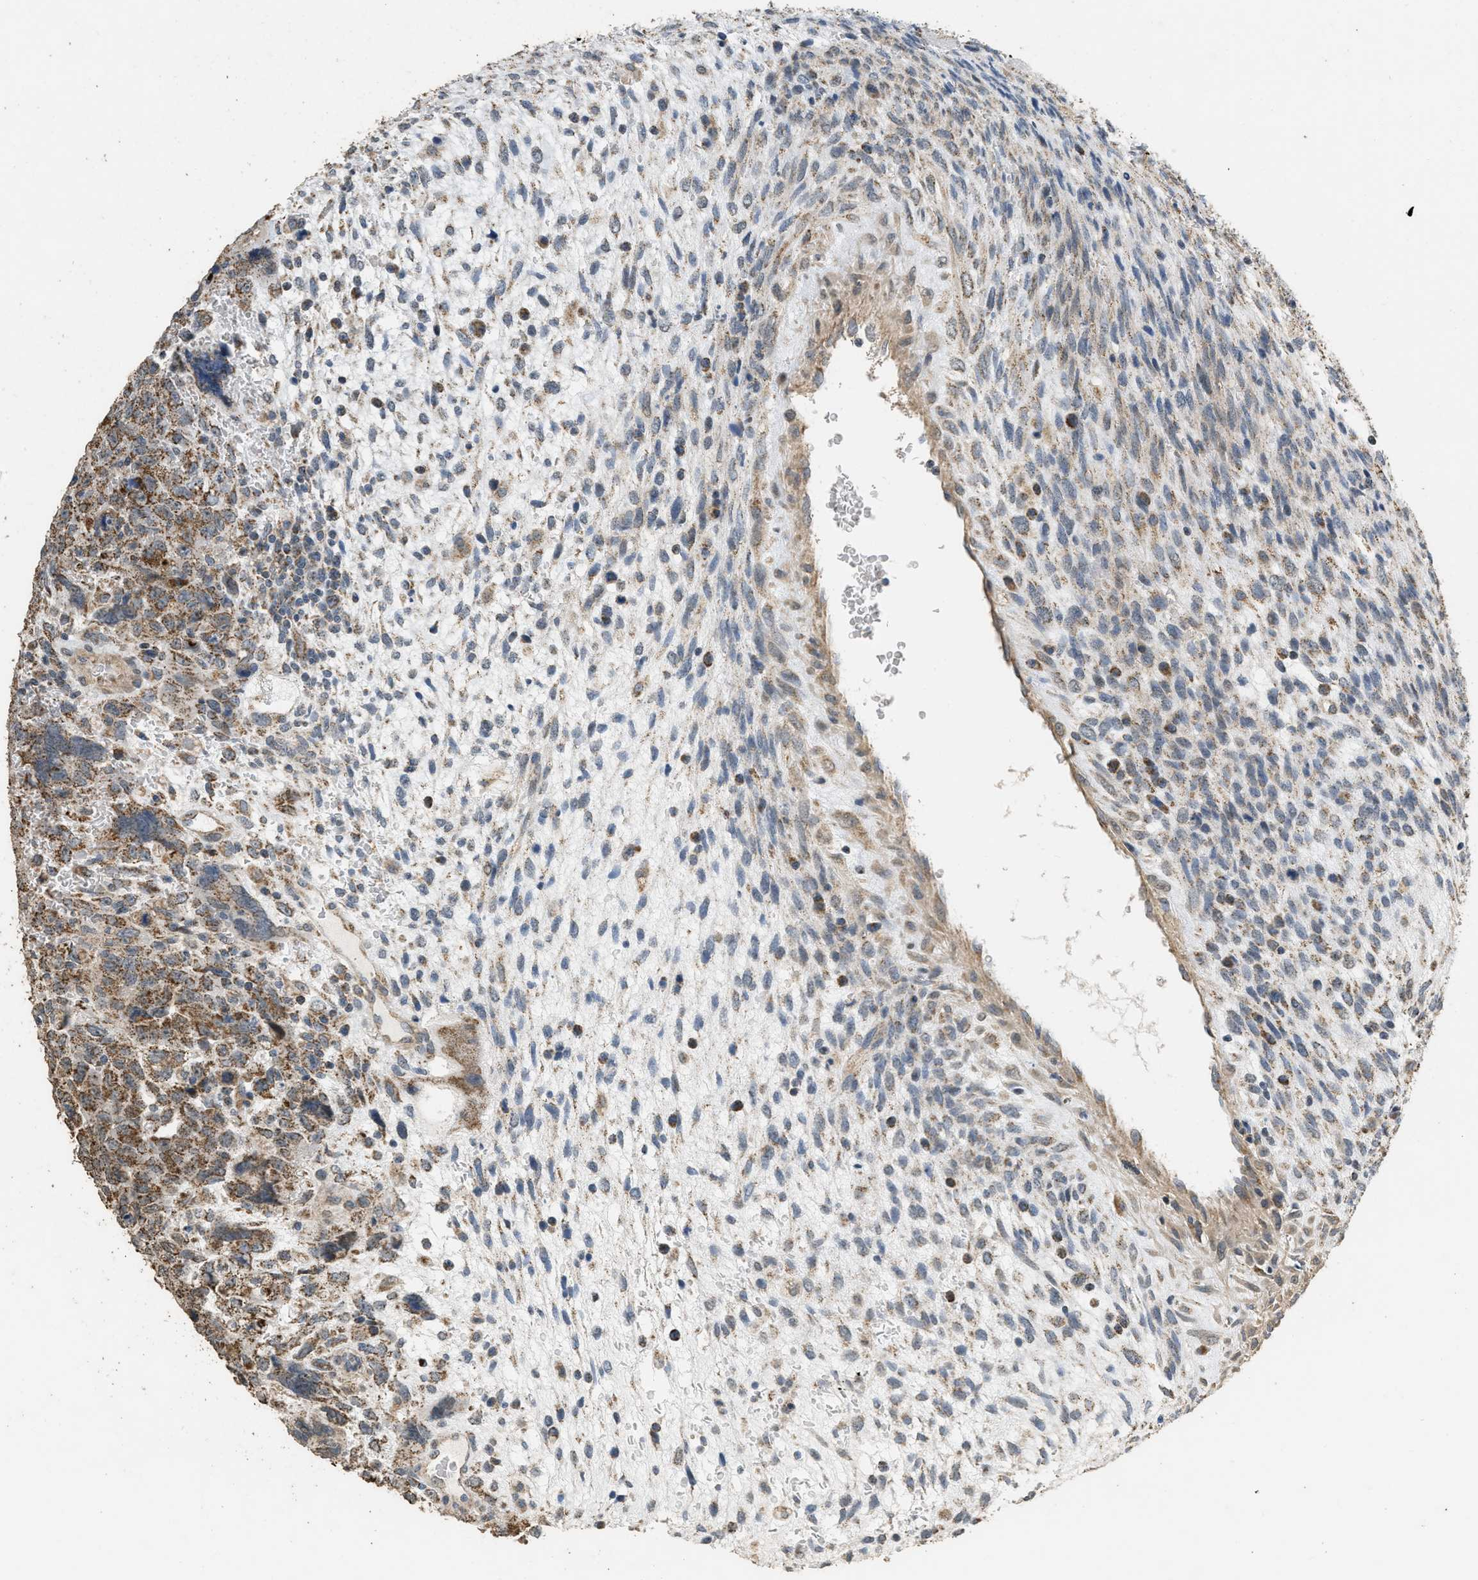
{"staining": {"intensity": "moderate", "quantity": ">75%", "location": "cytoplasmic/membranous"}, "tissue": "testis cancer", "cell_type": "Tumor cells", "image_type": "cancer", "snomed": [{"axis": "morphology", "description": "Carcinoma, Embryonal, NOS"}, {"axis": "topography", "description": "Testis"}], "caption": "An IHC image of neoplastic tissue is shown. Protein staining in brown highlights moderate cytoplasmic/membranous positivity in testis cancer (embryonal carcinoma) within tumor cells.", "gene": "KCNA4", "patient": {"sex": "male", "age": 28}}